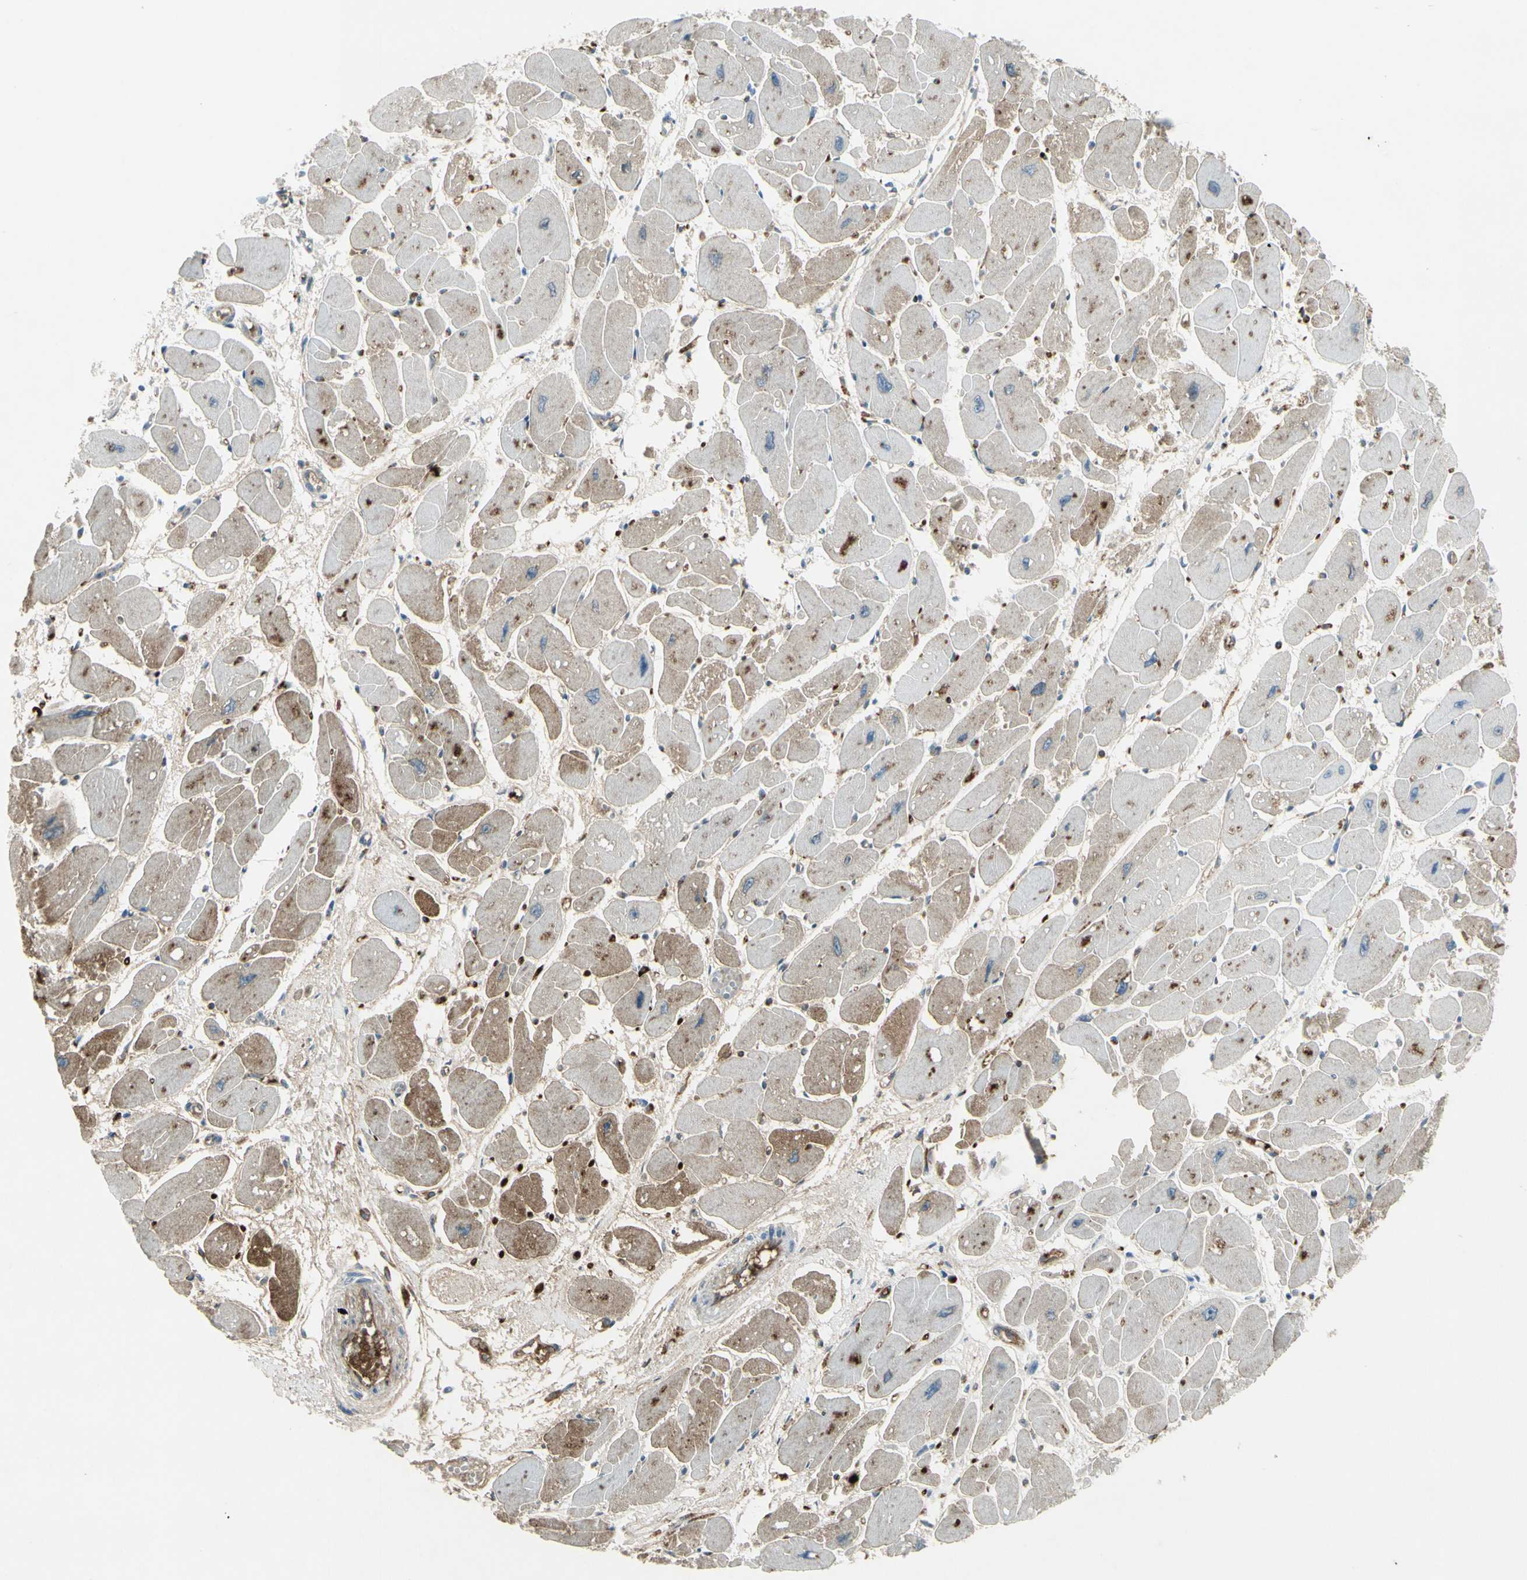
{"staining": {"intensity": "moderate", "quantity": "25%-75%", "location": "cytoplasmic/membranous,nuclear"}, "tissue": "heart muscle", "cell_type": "Cardiomyocytes", "image_type": "normal", "snomed": [{"axis": "morphology", "description": "Normal tissue, NOS"}, {"axis": "topography", "description": "Heart"}], "caption": "Moderate cytoplasmic/membranous,nuclear positivity for a protein is appreciated in approximately 25%-75% of cardiomyocytes of normal heart muscle using immunohistochemistry (IHC).", "gene": "IGHM", "patient": {"sex": "female", "age": 54}}